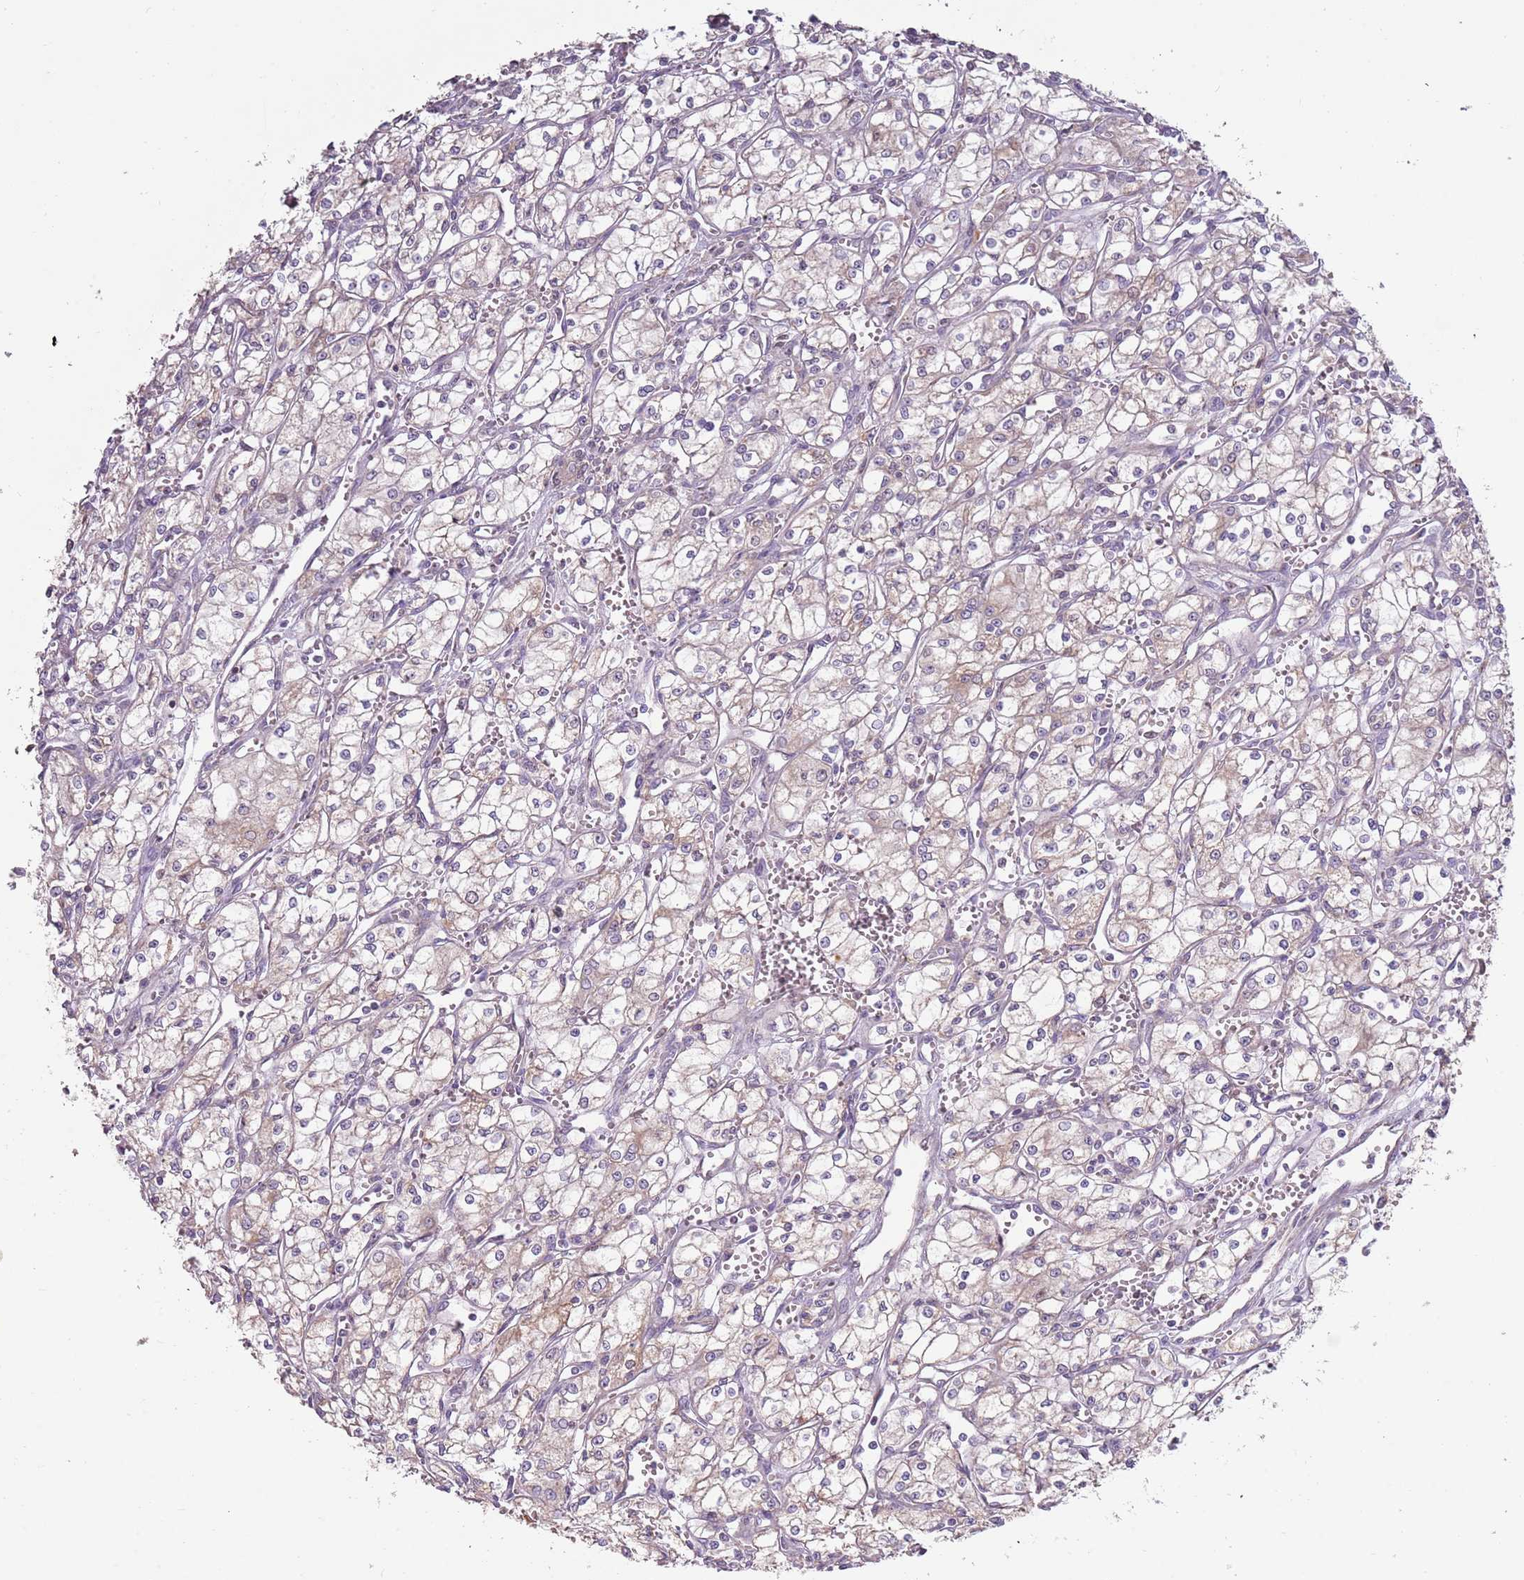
{"staining": {"intensity": "weak", "quantity": "<25%", "location": "cytoplasmic/membranous"}, "tissue": "renal cancer", "cell_type": "Tumor cells", "image_type": "cancer", "snomed": [{"axis": "morphology", "description": "Adenocarcinoma, NOS"}, {"axis": "topography", "description": "Kidney"}], "caption": "Renal cancer stained for a protein using immunohistochemistry (IHC) displays no expression tumor cells.", "gene": "SYS1", "patient": {"sex": "male", "age": 59}}